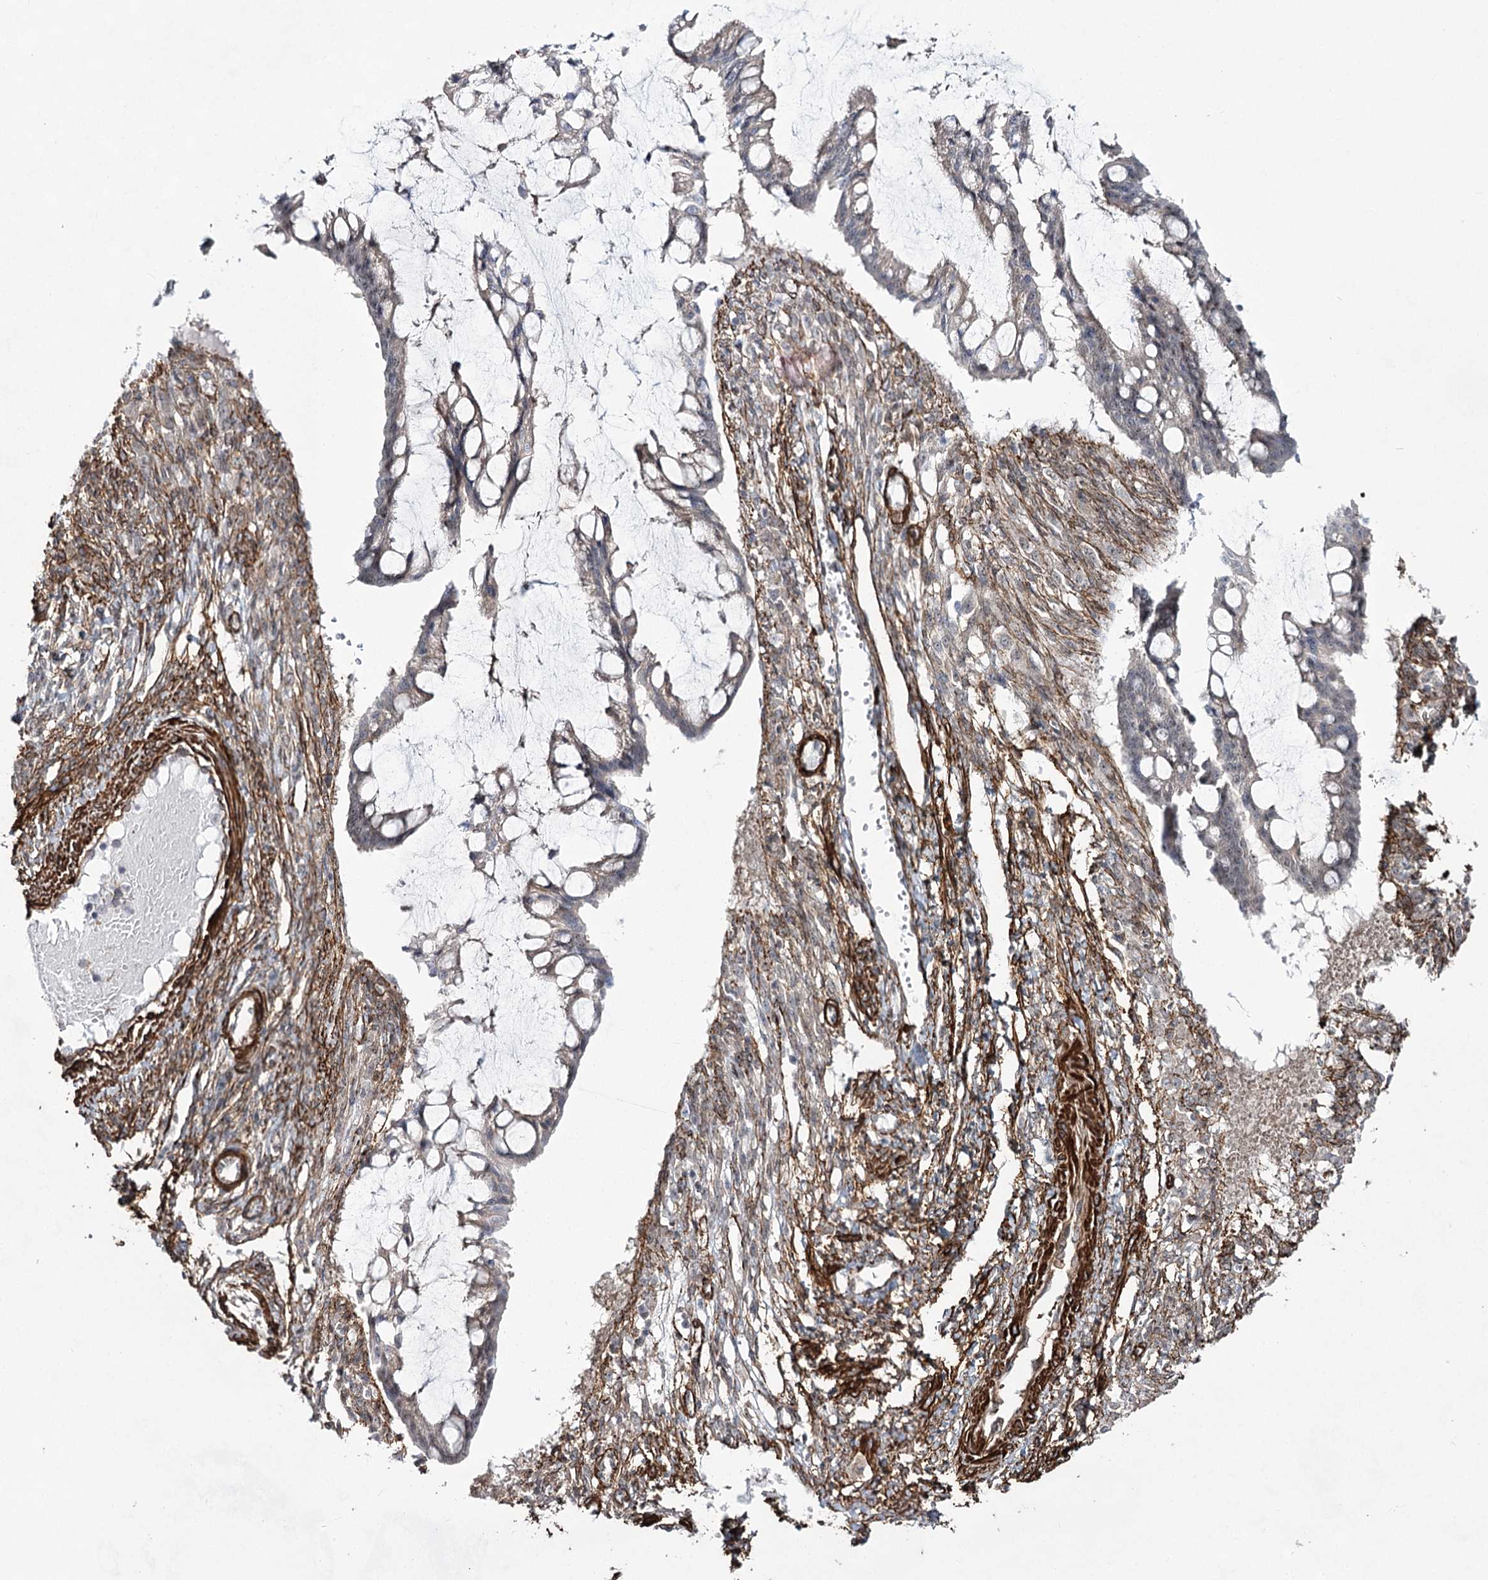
{"staining": {"intensity": "weak", "quantity": "<25%", "location": "nuclear"}, "tissue": "ovarian cancer", "cell_type": "Tumor cells", "image_type": "cancer", "snomed": [{"axis": "morphology", "description": "Cystadenocarcinoma, mucinous, NOS"}, {"axis": "topography", "description": "Ovary"}], "caption": "High magnification brightfield microscopy of ovarian cancer stained with DAB (brown) and counterstained with hematoxylin (blue): tumor cells show no significant staining.", "gene": "CWF19L1", "patient": {"sex": "female", "age": 73}}